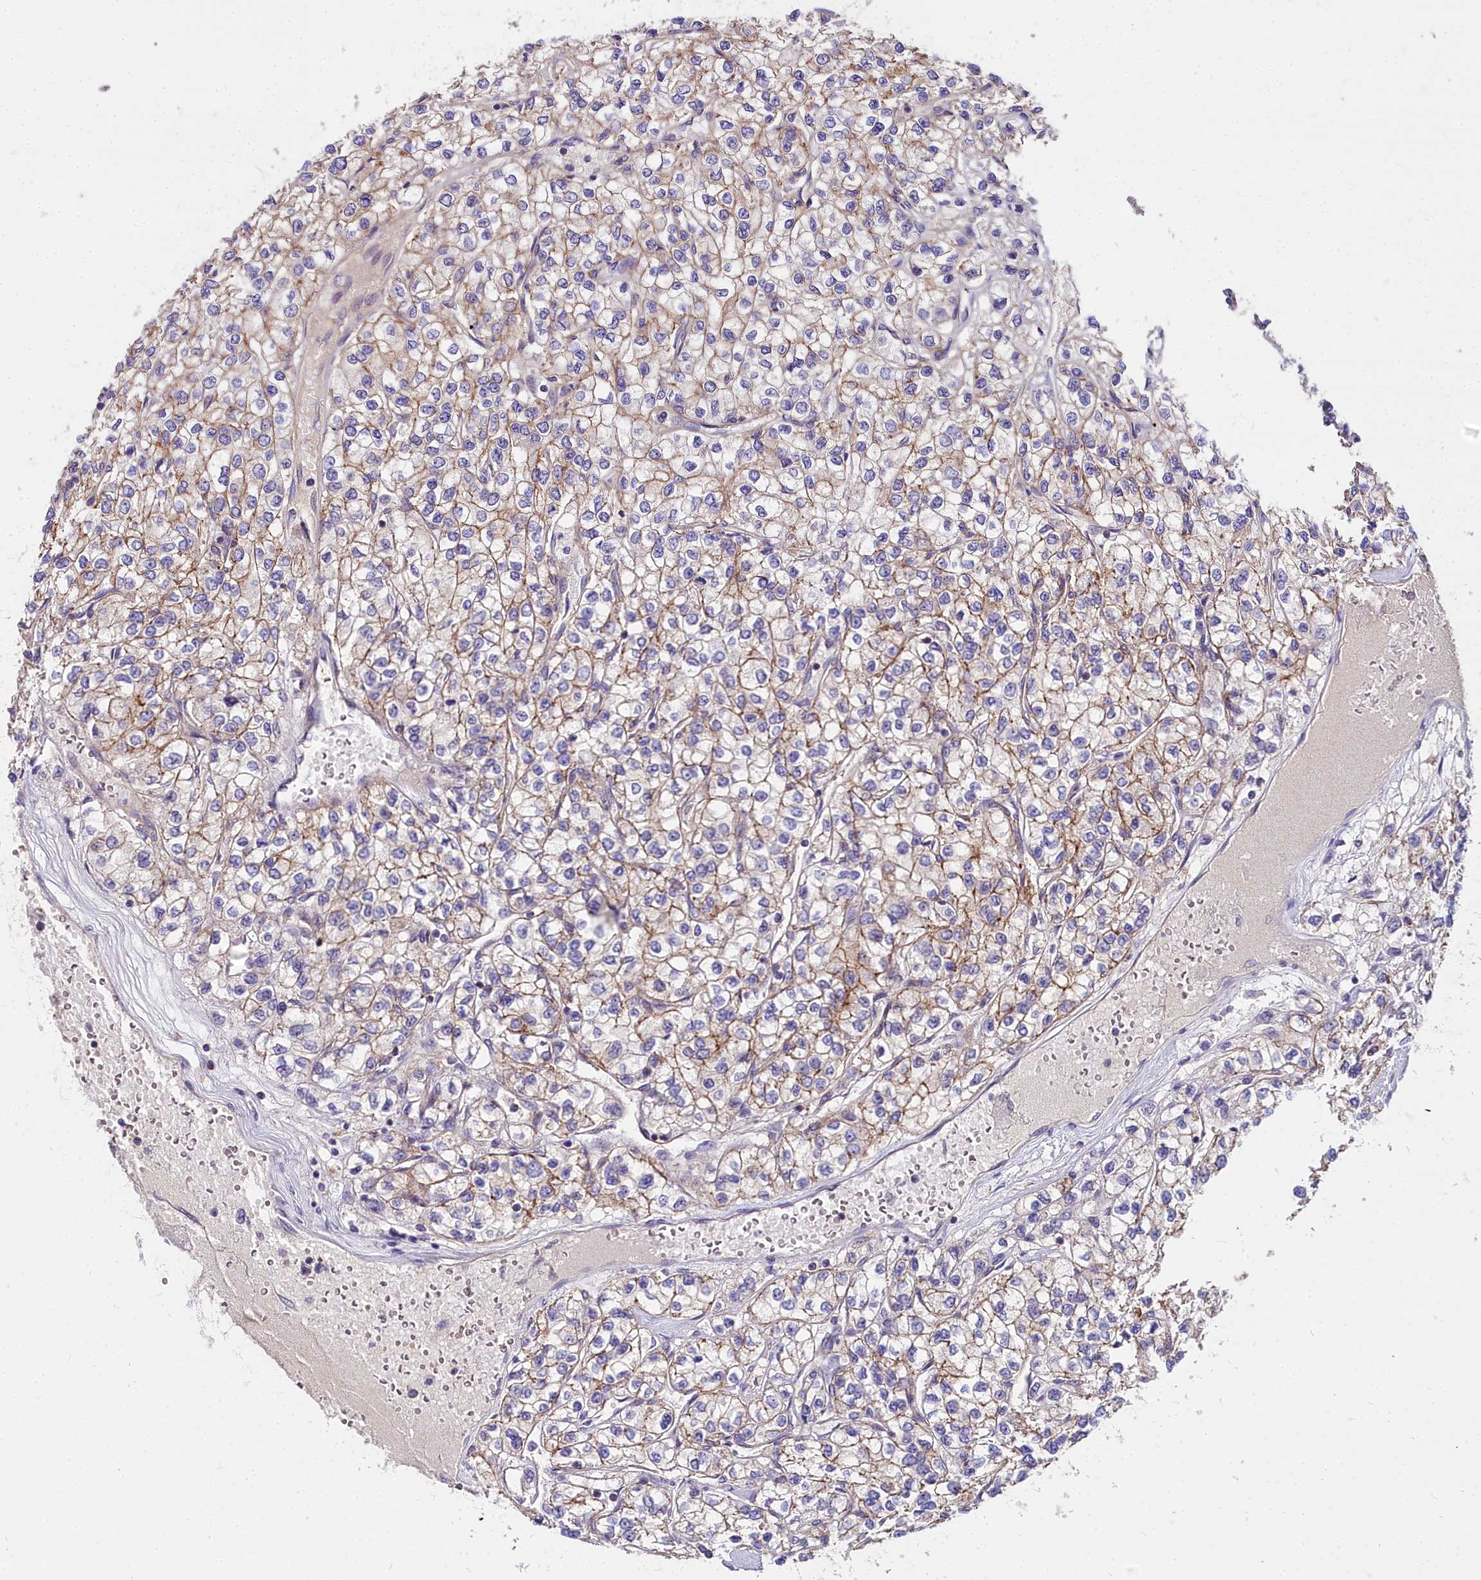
{"staining": {"intensity": "moderate", "quantity": "25%-75%", "location": "cytoplasmic/membranous"}, "tissue": "renal cancer", "cell_type": "Tumor cells", "image_type": "cancer", "snomed": [{"axis": "morphology", "description": "Adenocarcinoma, NOS"}, {"axis": "topography", "description": "Kidney"}], "caption": "Protein expression analysis of renal cancer reveals moderate cytoplasmic/membranous positivity in approximately 25%-75% of tumor cells.", "gene": "FRMPD1", "patient": {"sex": "male", "age": 80}}